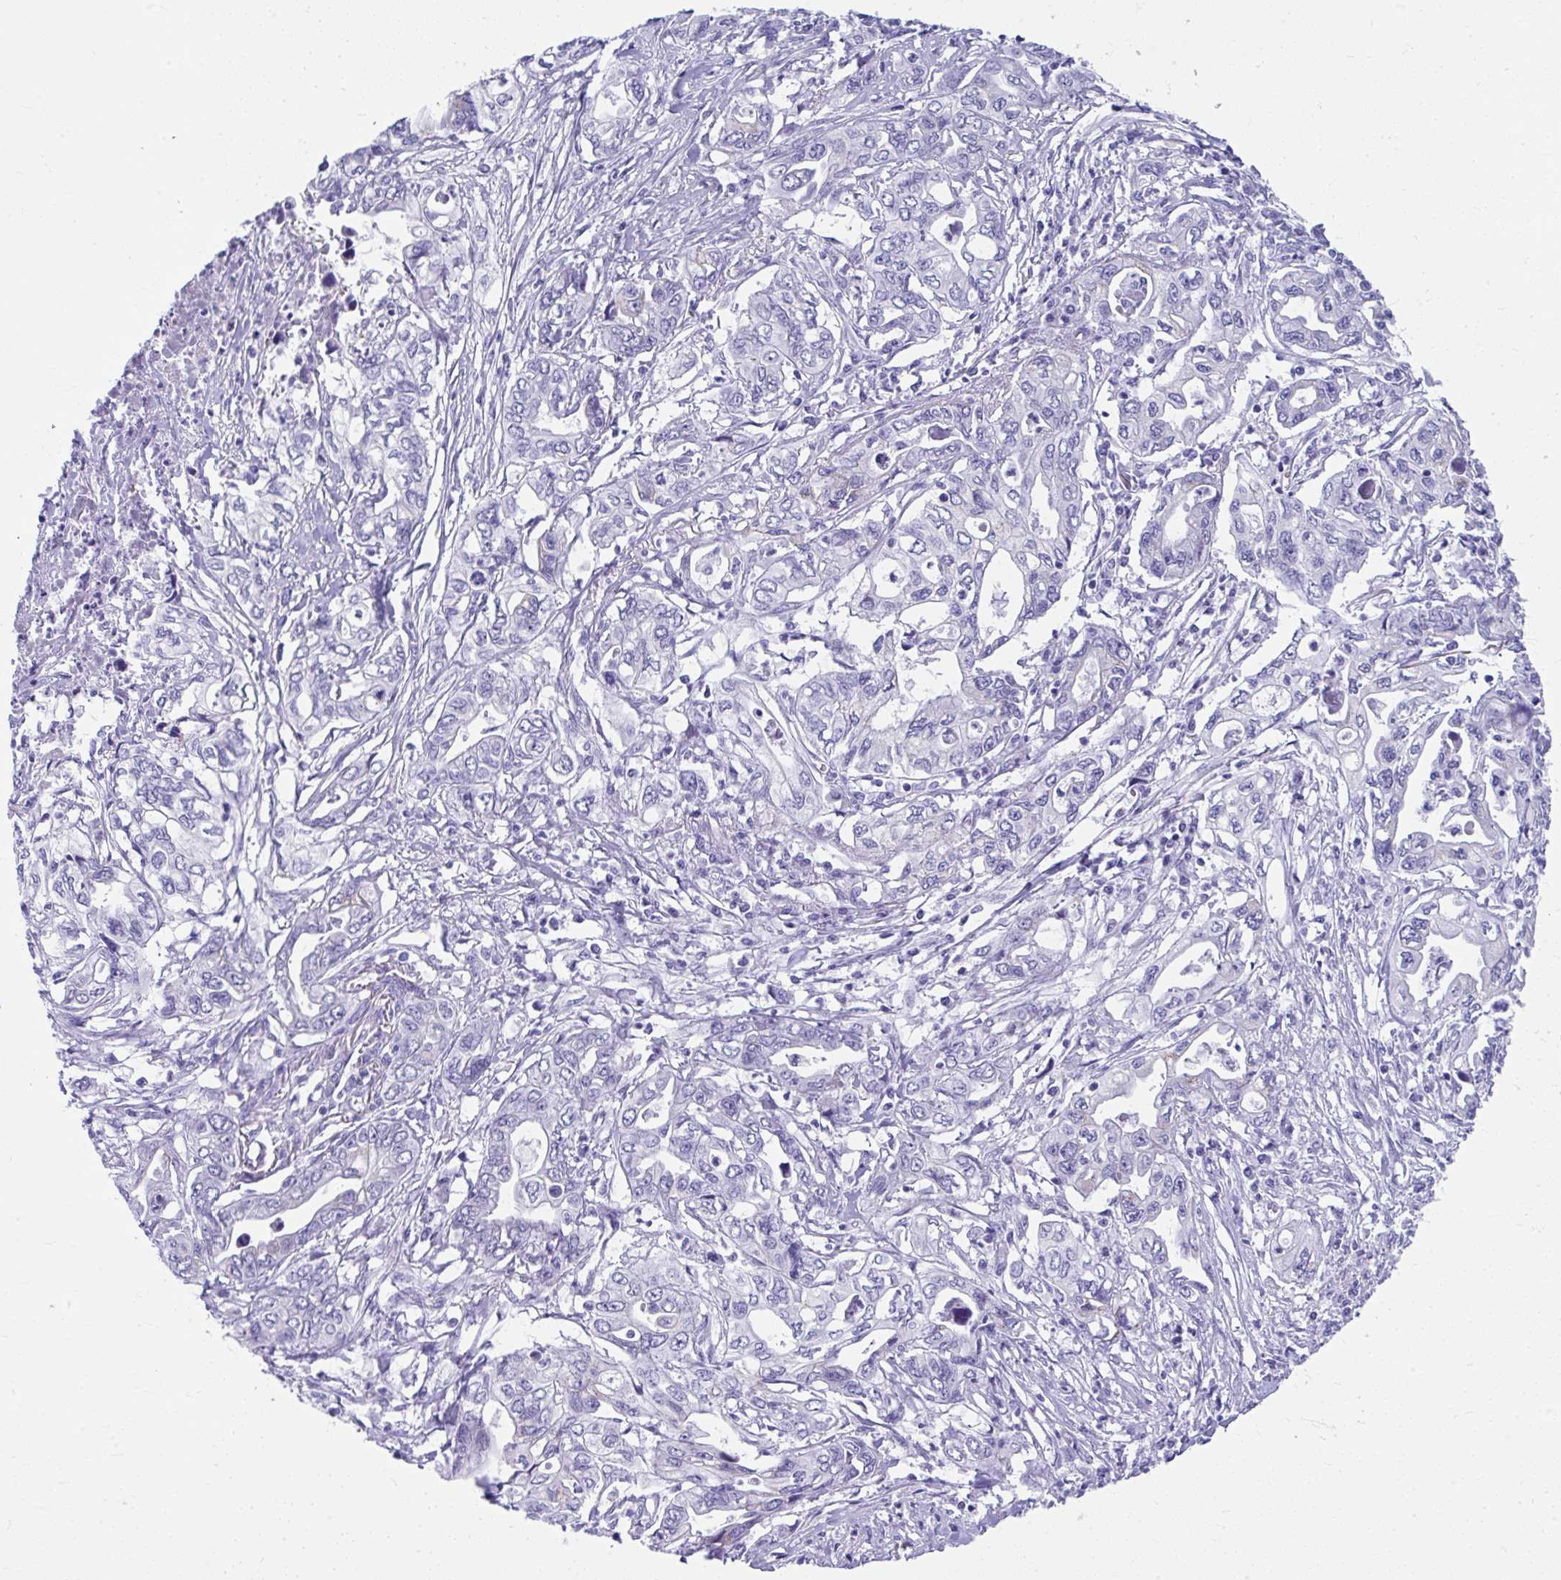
{"staining": {"intensity": "negative", "quantity": "none", "location": "none"}, "tissue": "pancreatic cancer", "cell_type": "Tumor cells", "image_type": "cancer", "snomed": [{"axis": "morphology", "description": "Adenocarcinoma, NOS"}, {"axis": "topography", "description": "Pancreas"}], "caption": "The immunohistochemistry (IHC) photomicrograph has no significant staining in tumor cells of pancreatic adenocarcinoma tissue. Brightfield microscopy of IHC stained with DAB (brown) and hematoxylin (blue), captured at high magnification.", "gene": "ISL1", "patient": {"sex": "male", "age": 68}}